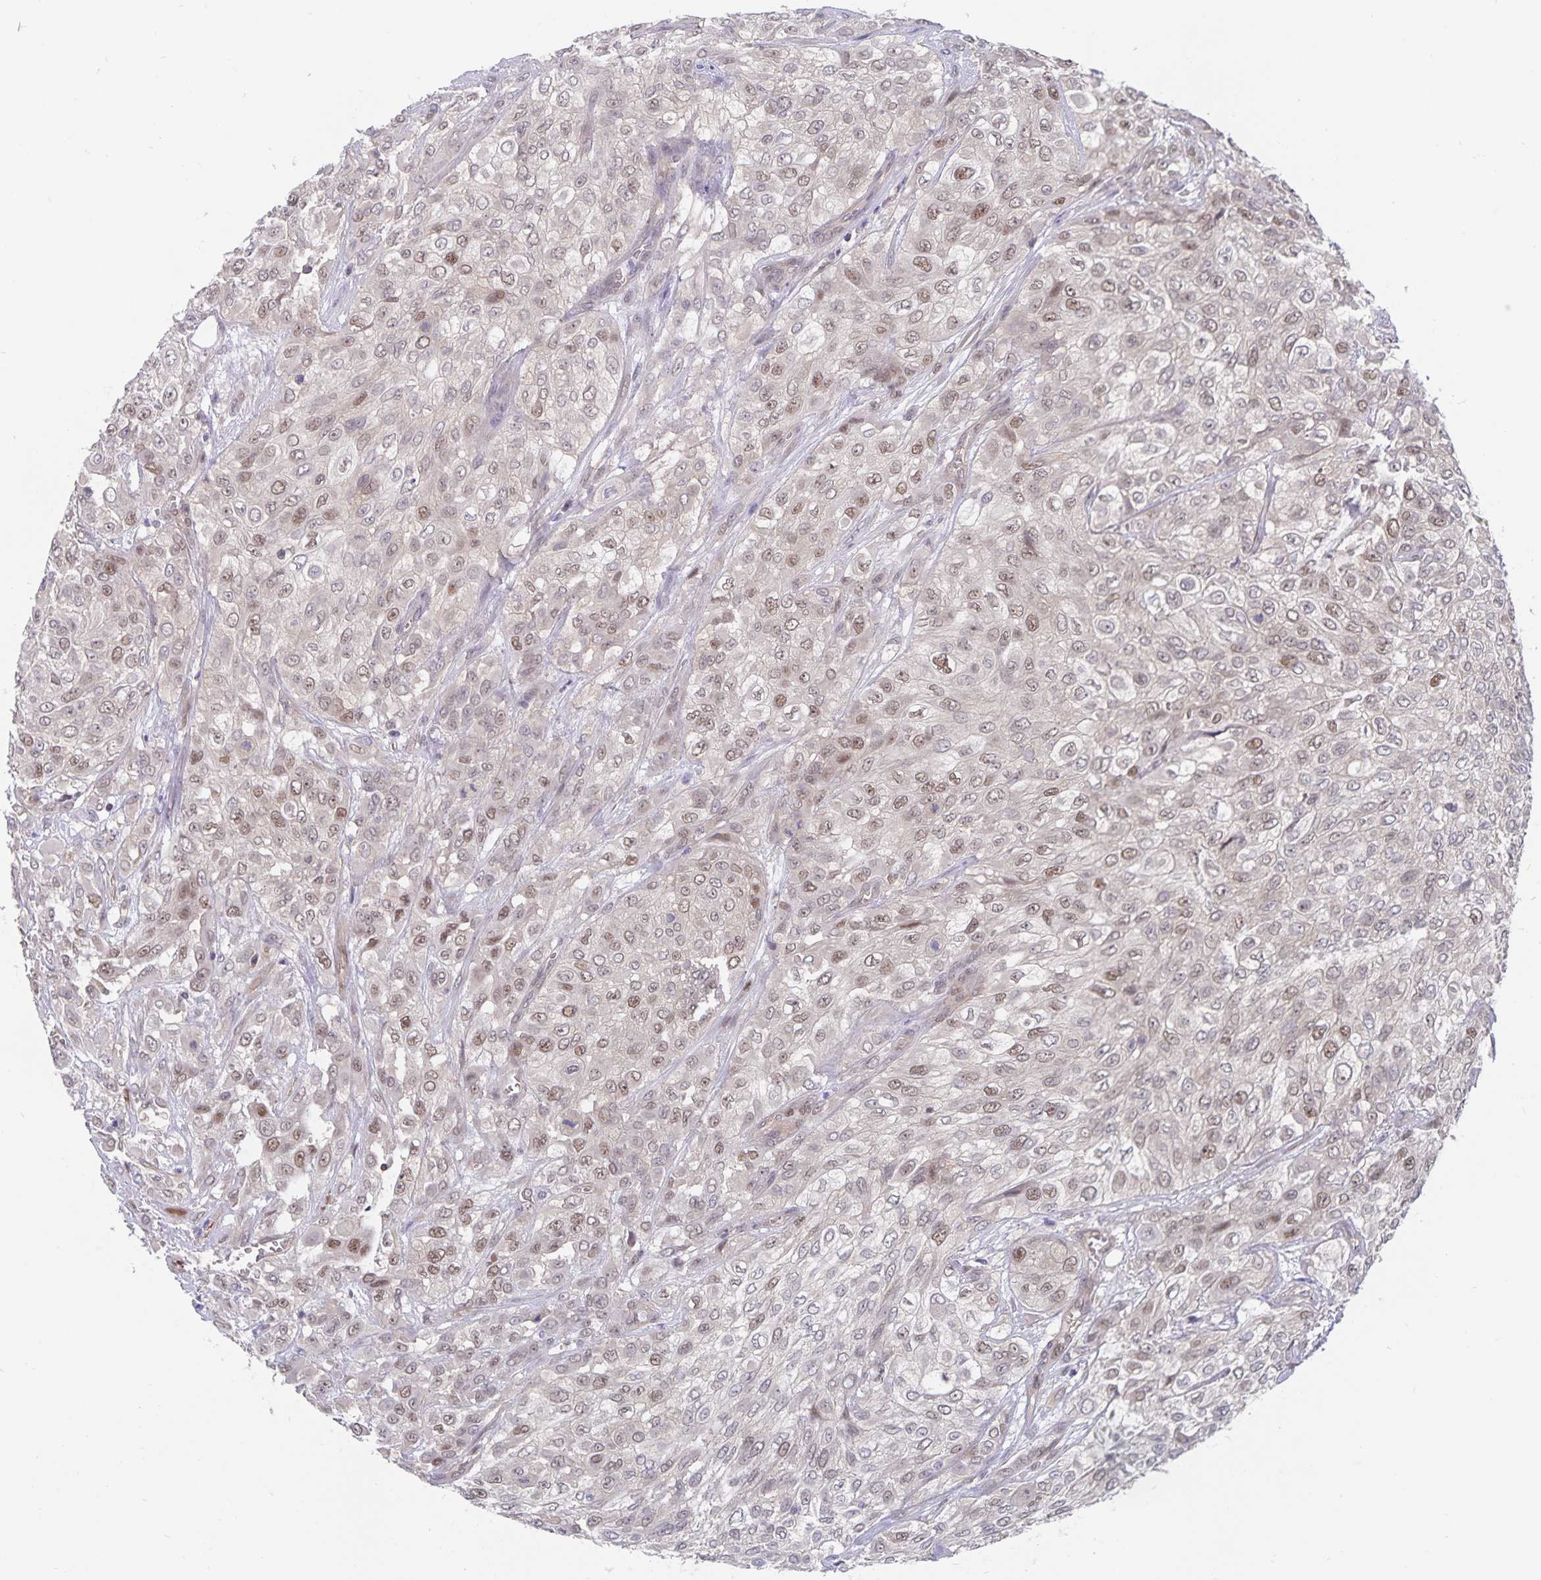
{"staining": {"intensity": "weak", "quantity": "25%-75%", "location": "nuclear"}, "tissue": "urothelial cancer", "cell_type": "Tumor cells", "image_type": "cancer", "snomed": [{"axis": "morphology", "description": "Urothelial carcinoma, High grade"}, {"axis": "topography", "description": "Urinary bladder"}], "caption": "This image displays urothelial cancer stained with immunohistochemistry (IHC) to label a protein in brown. The nuclear of tumor cells show weak positivity for the protein. Nuclei are counter-stained blue.", "gene": "BAG6", "patient": {"sex": "male", "age": 57}}